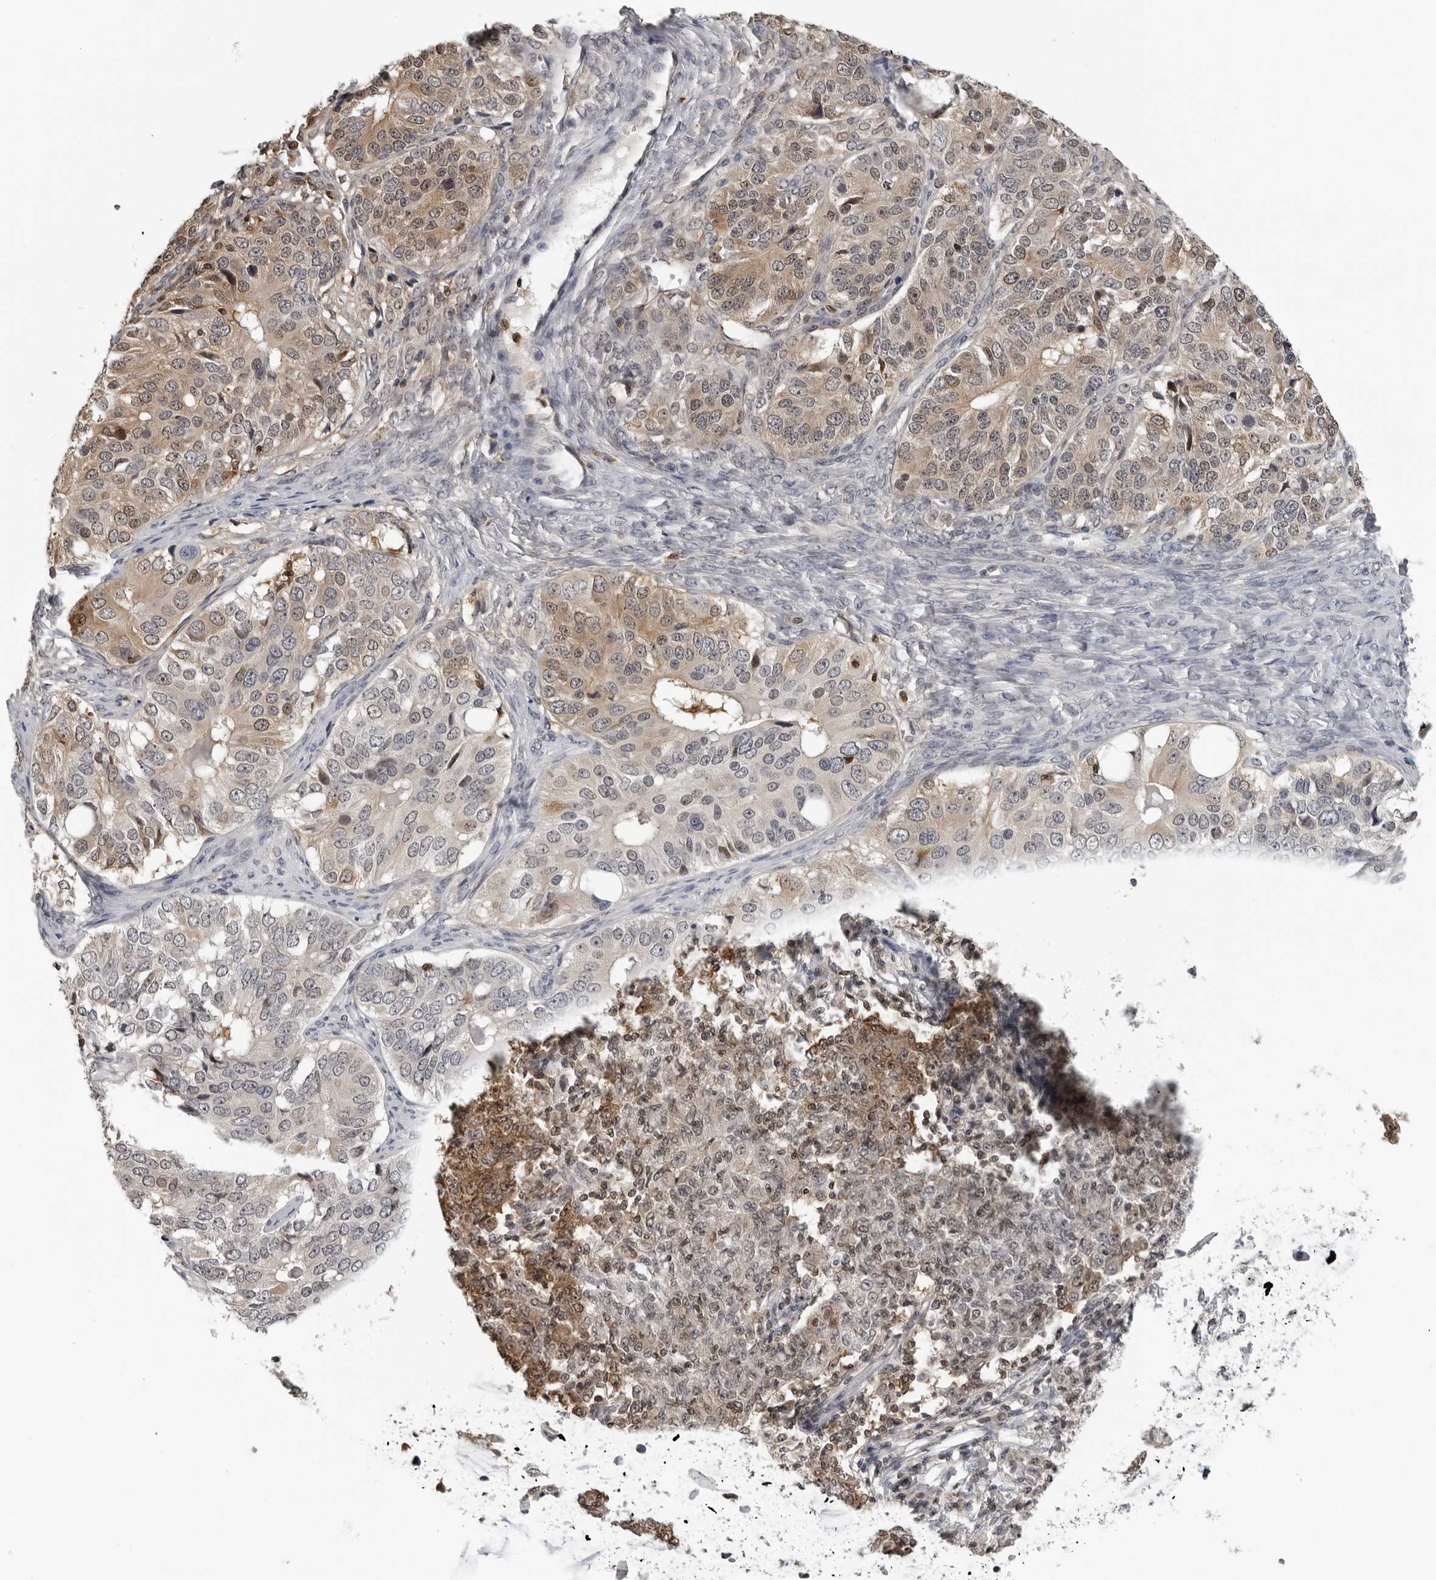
{"staining": {"intensity": "moderate", "quantity": "25%-75%", "location": "cytoplasmic/membranous"}, "tissue": "ovarian cancer", "cell_type": "Tumor cells", "image_type": "cancer", "snomed": [{"axis": "morphology", "description": "Carcinoma, endometroid"}, {"axis": "topography", "description": "Ovary"}], "caption": "Endometroid carcinoma (ovarian) stained for a protein demonstrates moderate cytoplasmic/membranous positivity in tumor cells.", "gene": "HSPH1", "patient": {"sex": "female", "age": 51}}